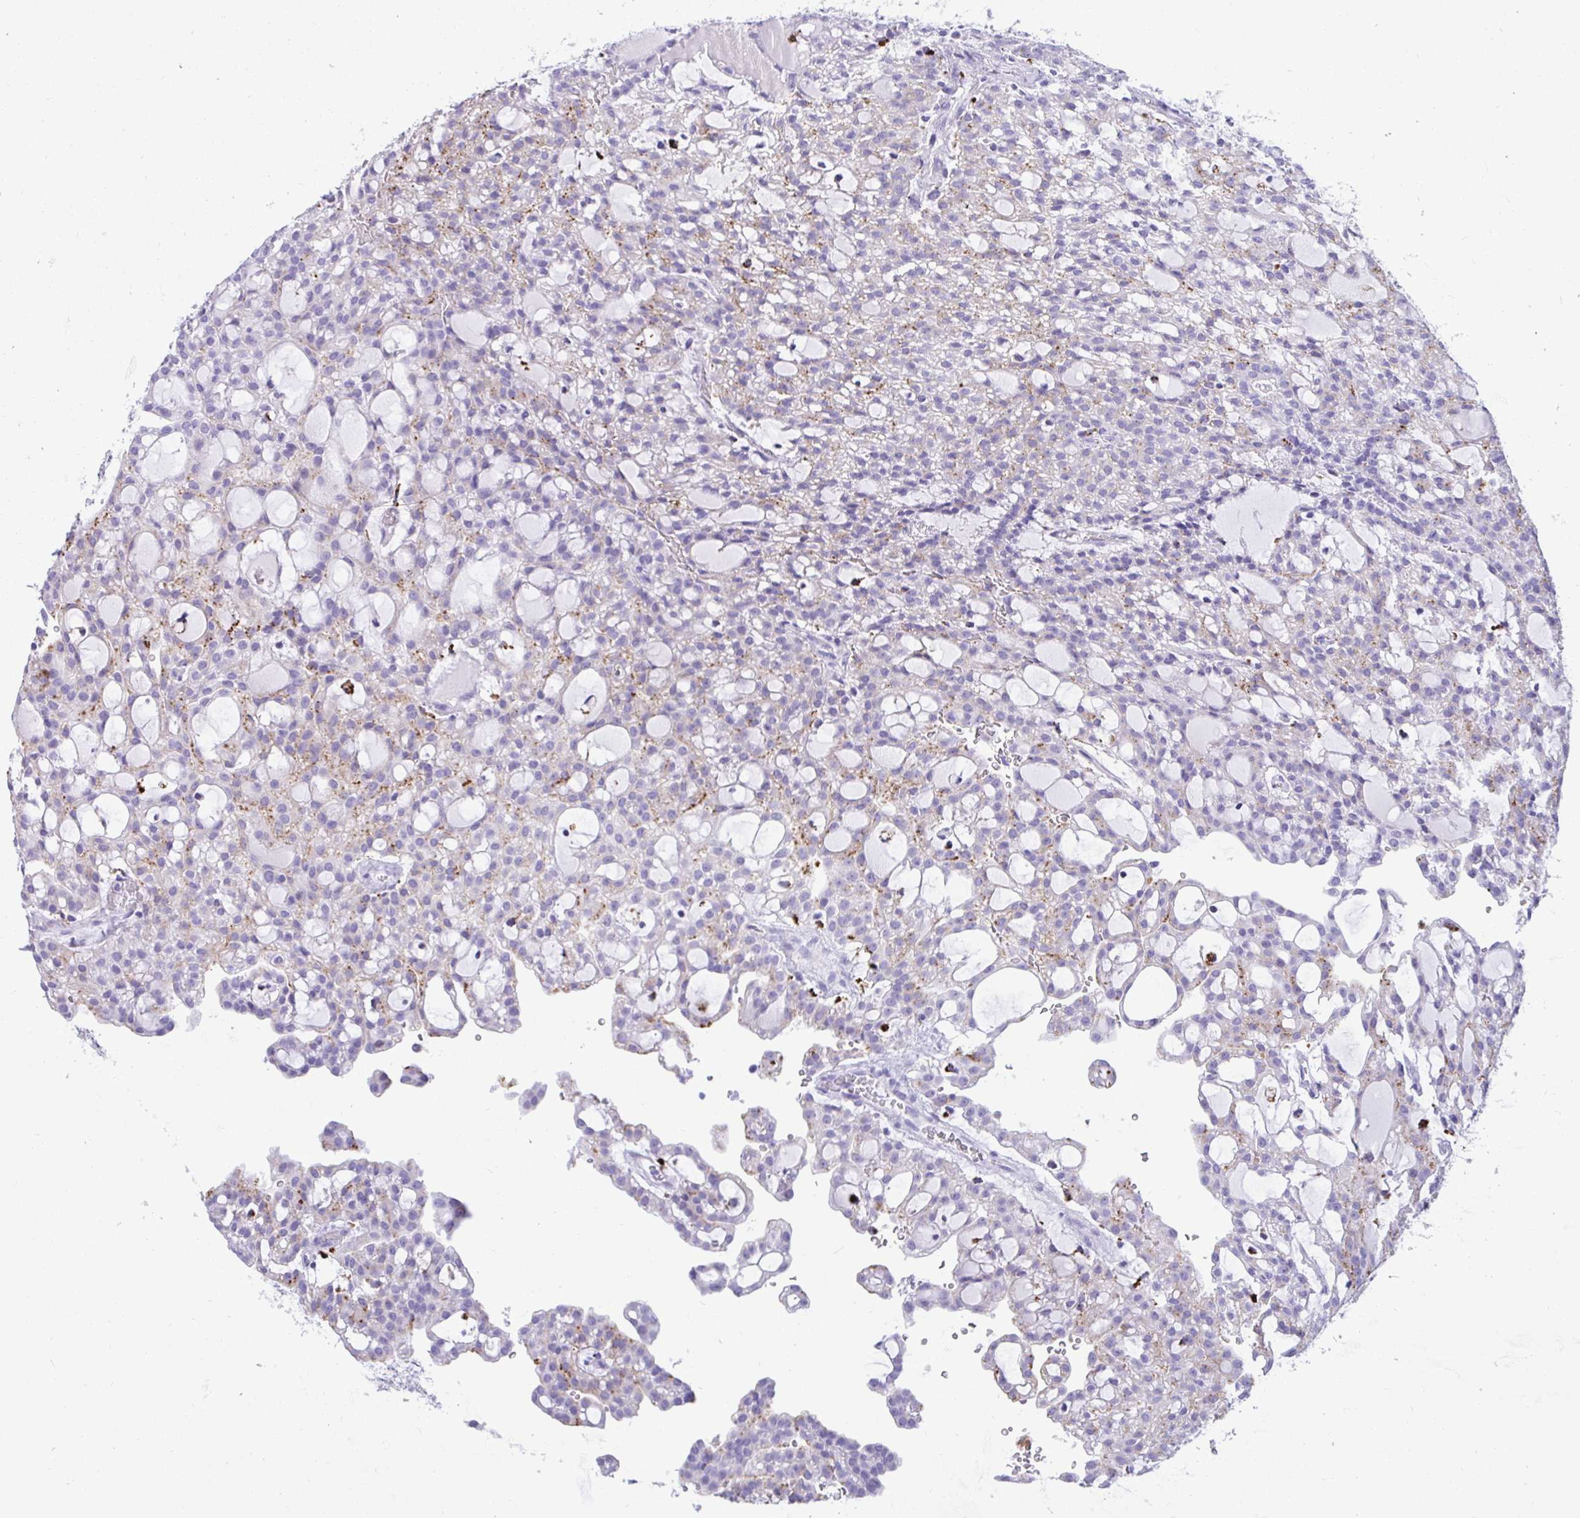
{"staining": {"intensity": "weak", "quantity": "25%-75%", "location": "cytoplasmic/membranous"}, "tissue": "renal cancer", "cell_type": "Tumor cells", "image_type": "cancer", "snomed": [{"axis": "morphology", "description": "Adenocarcinoma, NOS"}, {"axis": "topography", "description": "Kidney"}], "caption": "Protein expression analysis of human renal cancer reveals weak cytoplasmic/membranous expression in approximately 25%-75% of tumor cells.", "gene": "CPVL", "patient": {"sex": "male", "age": 63}}